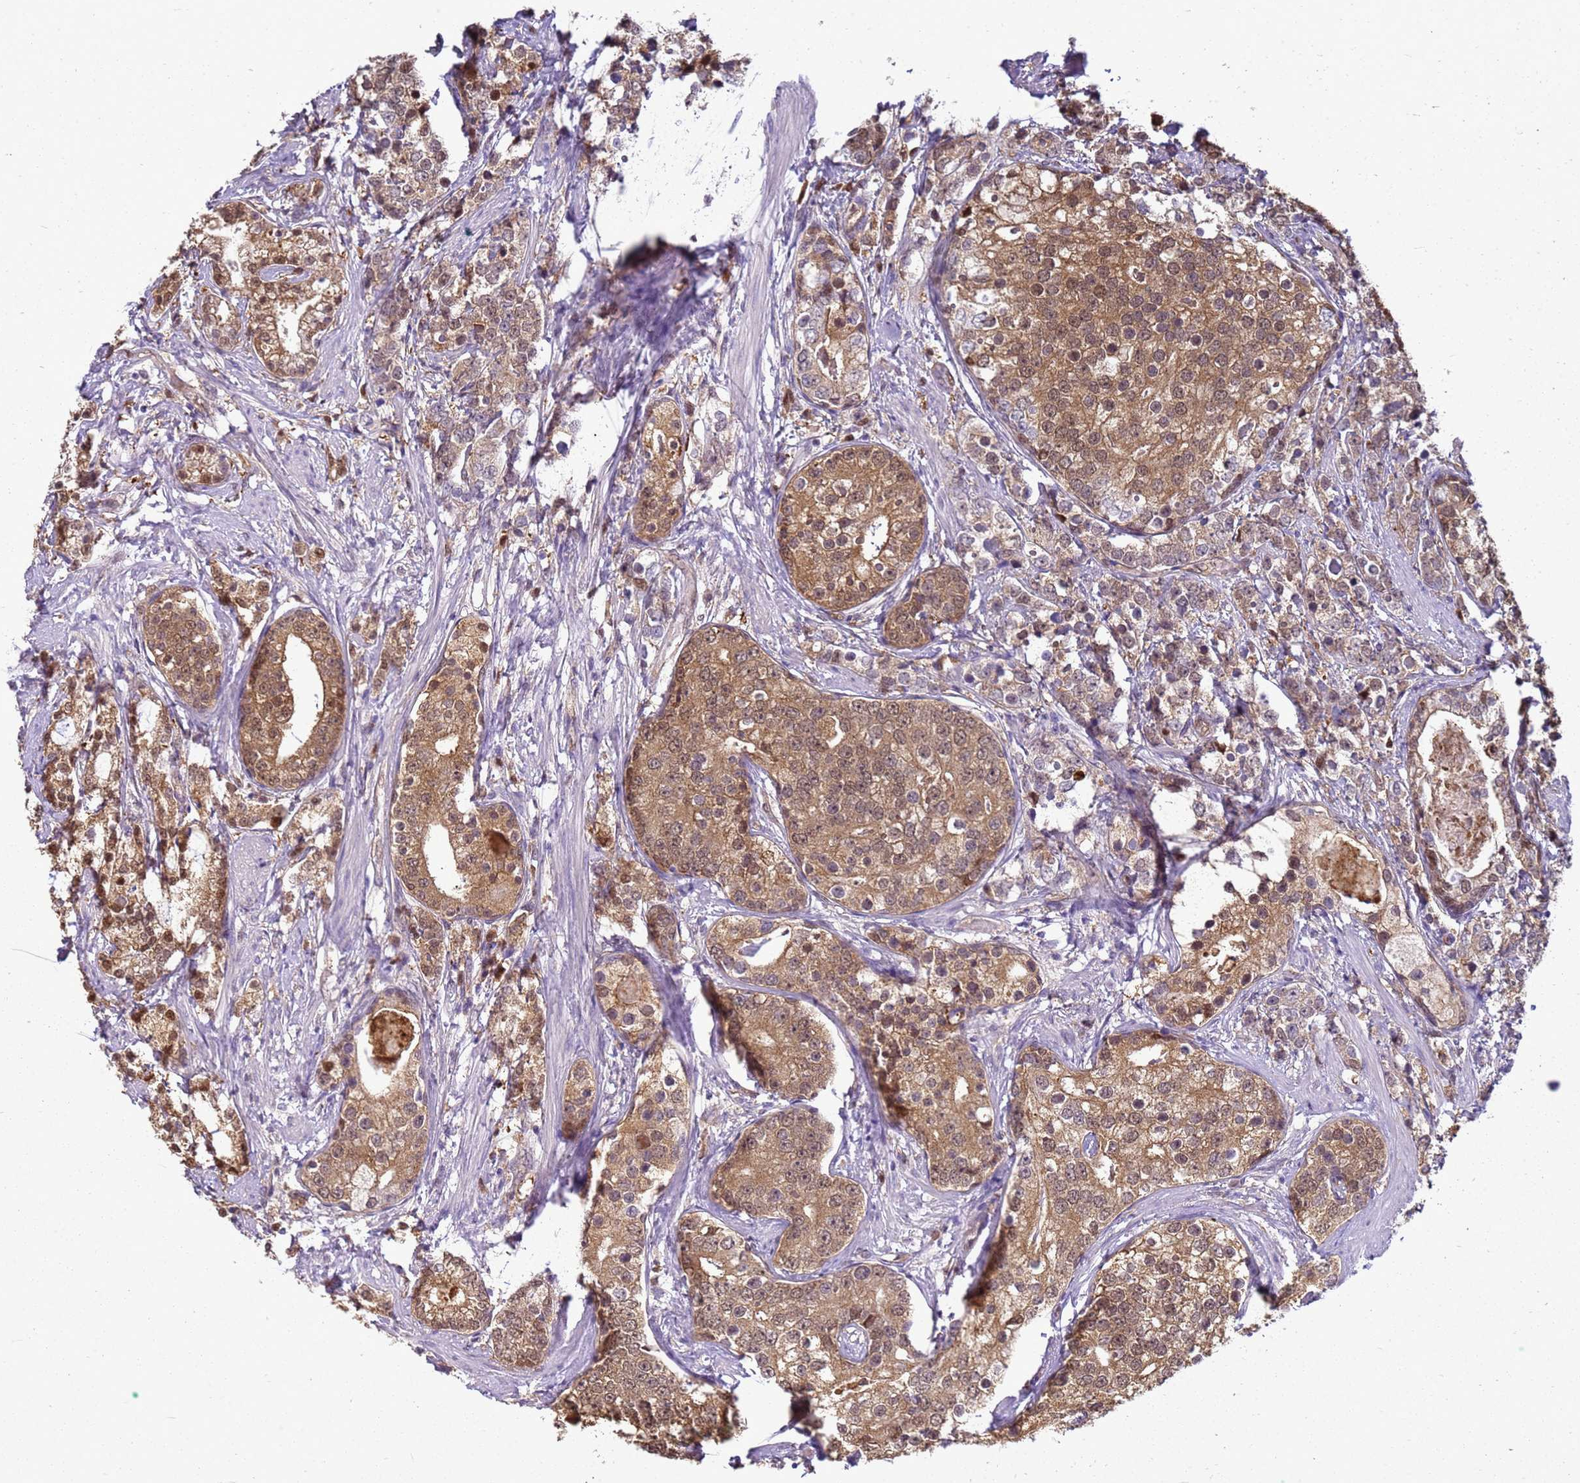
{"staining": {"intensity": "moderate", "quantity": ">75%", "location": "cytoplasmic/membranous,nuclear"}, "tissue": "prostate cancer", "cell_type": "Tumor cells", "image_type": "cancer", "snomed": [{"axis": "morphology", "description": "Adenocarcinoma, High grade"}, {"axis": "topography", "description": "Prostate"}], "caption": "Immunohistochemistry histopathology image of neoplastic tissue: prostate cancer stained using IHC displays medium levels of moderate protein expression localized specifically in the cytoplasmic/membranous and nuclear of tumor cells, appearing as a cytoplasmic/membranous and nuclear brown color.", "gene": "YWHAE", "patient": {"sex": "male", "age": 69}}